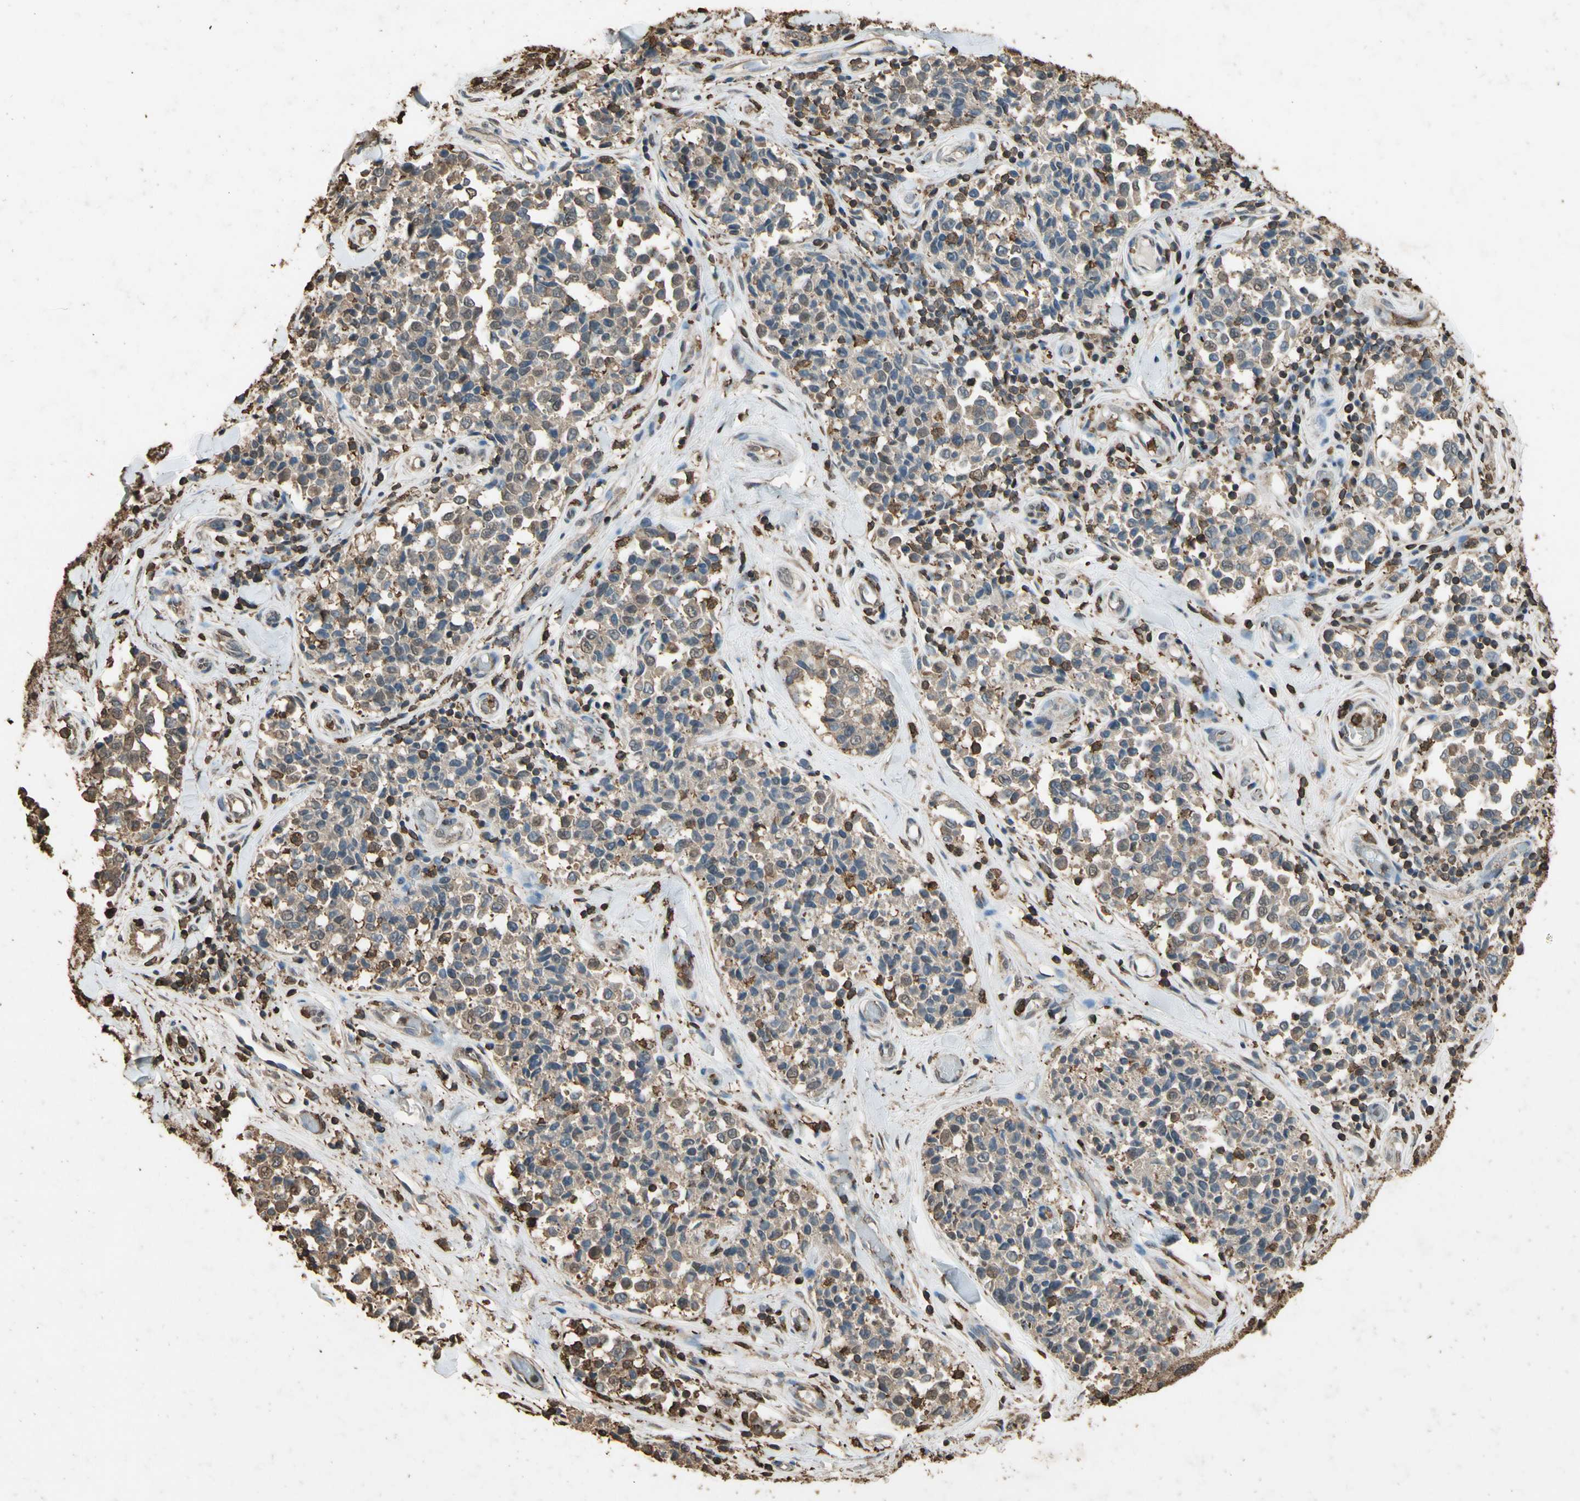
{"staining": {"intensity": "weak", "quantity": ">75%", "location": "cytoplasmic/membranous"}, "tissue": "melanoma", "cell_type": "Tumor cells", "image_type": "cancer", "snomed": [{"axis": "morphology", "description": "Malignant melanoma, NOS"}, {"axis": "topography", "description": "Skin"}], "caption": "Melanoma stained with a protein marker reveals weak staining in tumor cells.", "gene": "TNFSF13B", "patient": {"sex": "female", "age": 64}}